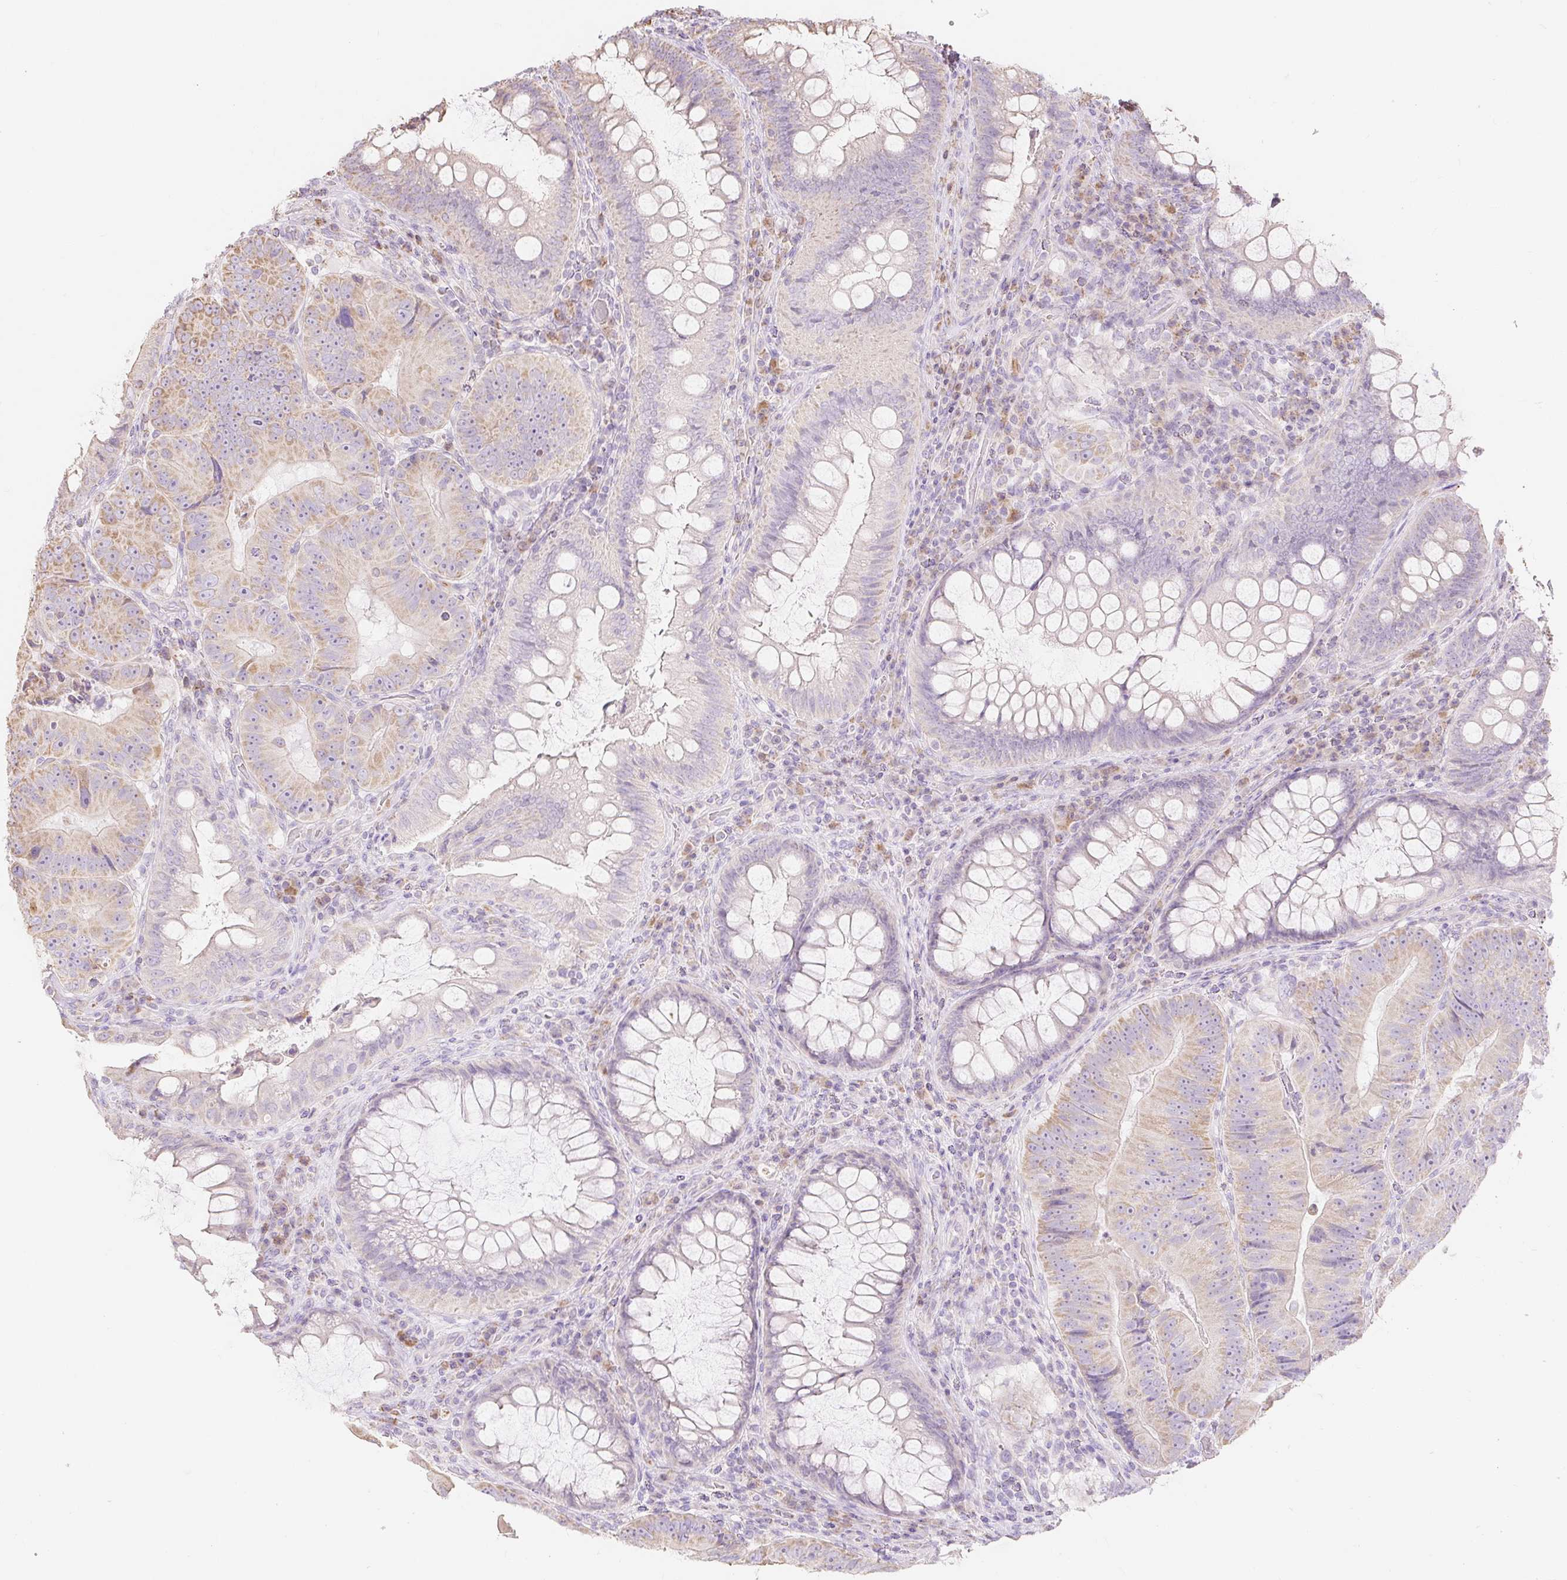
{"staining": {"intensity": "moderate", "quantity": "25%-75%", "location": "cytoplasmic/membranous"}, "tissue": "colorectal cancer", "cell_type": "Tumor cells", "image_type": "cancer", "snomed": [{"axis": "morphology", "description": "Adenocarcinoma, NOS"}, {"axis": "topography", "description": "Colon"}], "caption": "Protein analysis of colorectal adenocarcinoma tissue reveals moderate cytoplasmic/membranous positivity in approximately 25%-75% of tumor cells.", "gene": "DHX35", "patient": {"sex": "female", "age": 86}}